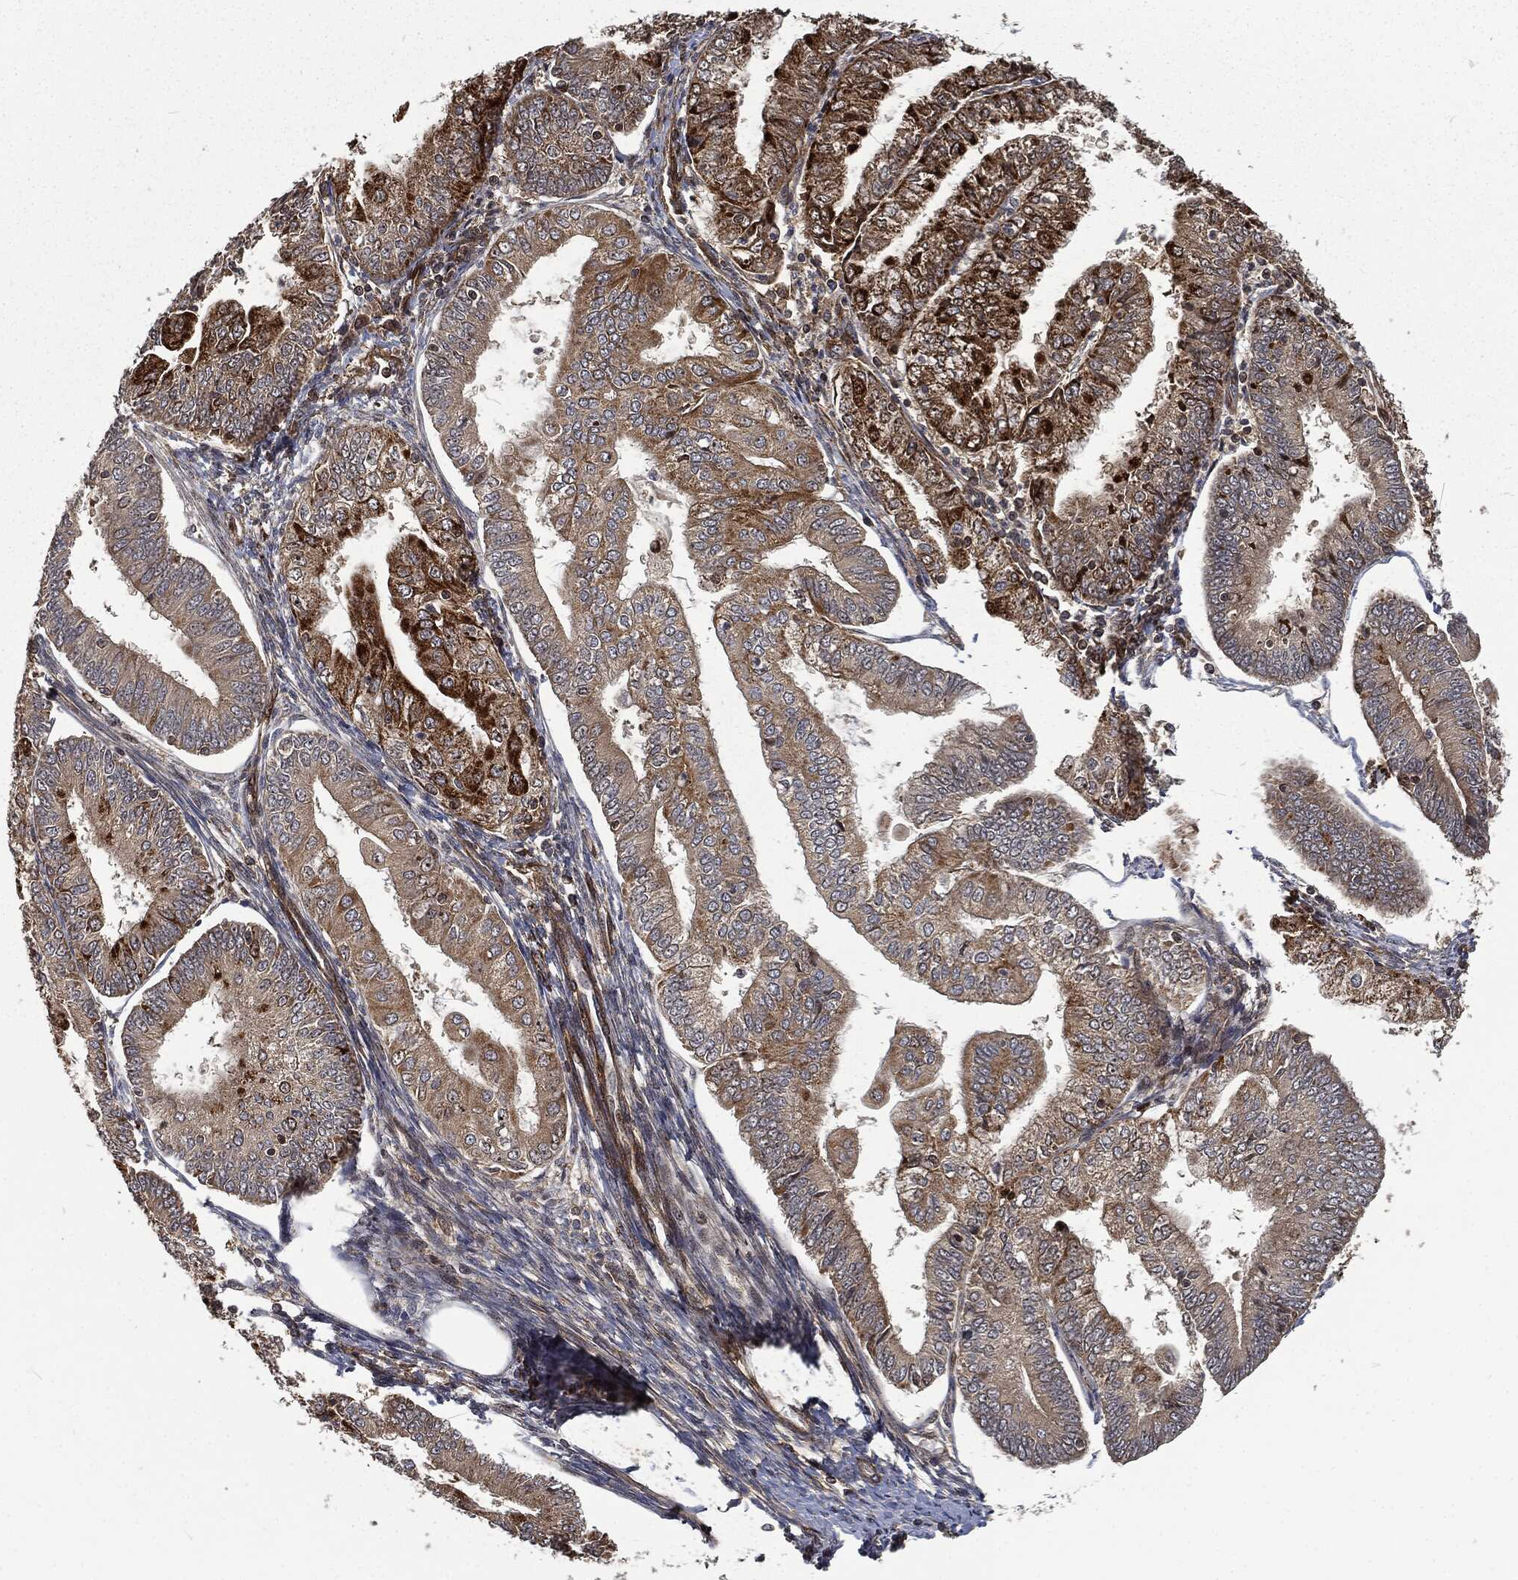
{"staining": {"intensity": "moderate", "quantity": ">75%", "location": "cytoplasmic/membranous"}, "tissue": "endometrial cancer", "cell_type": "Tumor cells", "image_type": "cancer", "snomed": [{"axis": "morphology", "description": "Adenocarcinoma, NOS"}, {"axis": "topography", "description": "Endometrium"}], "caption": "Moderate cytoplasmic/membranous protein staining is seen in about >75% of tumor cells in endometrial cancer (adenocarcinoma).", "gene": "RFTN1", "patient": {"sex": "female", "age": 56}}